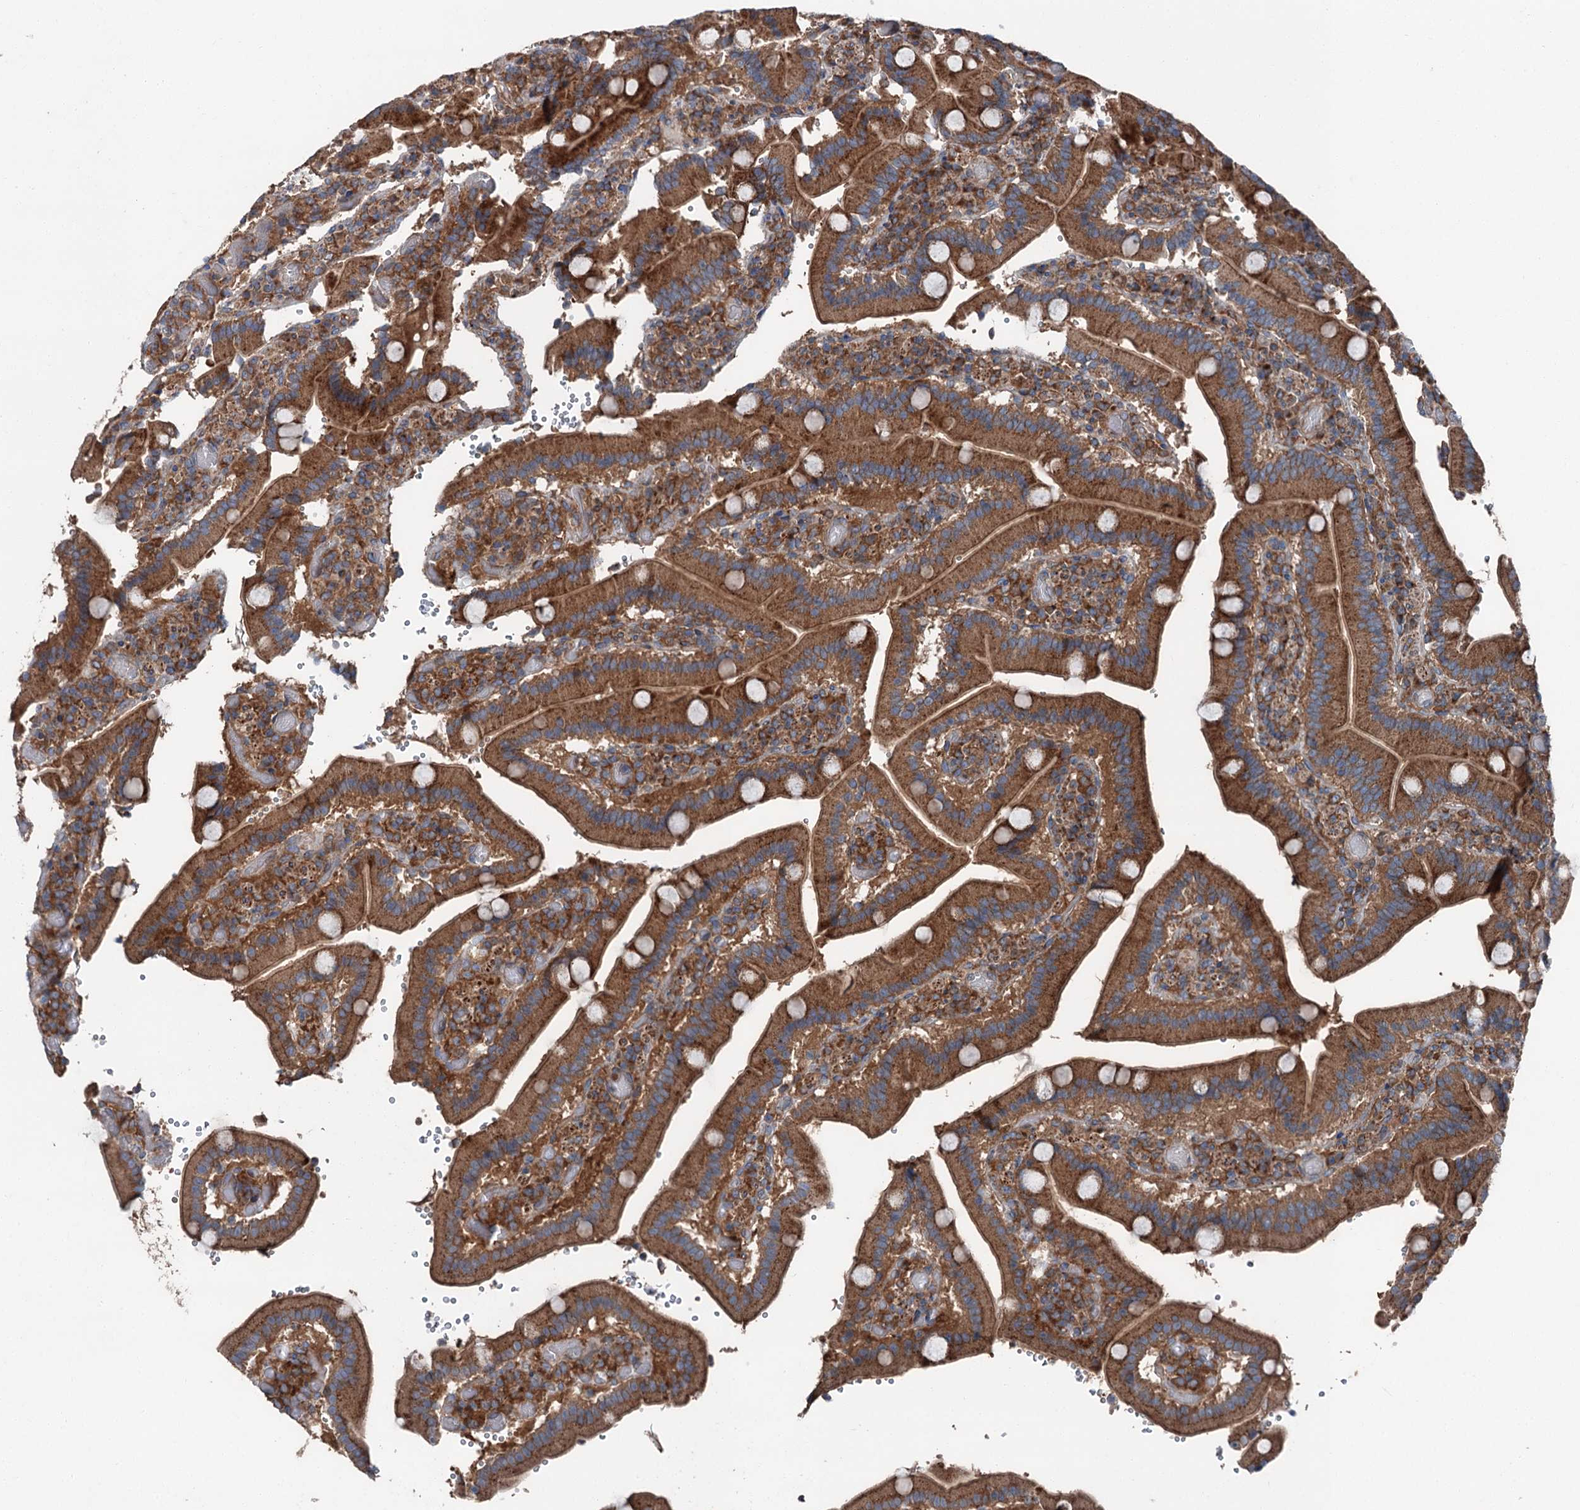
{"staining": {"intensity": "strong", "quantity": ">75%", "location": "cytoplasmic/membranous"}, "tissue": "duodenum", "cell_type": "Glandular cells", "image_type": "normal", "snomed": [{"axis": "morphology", "description": "Normal tissue, NOS"}, {"axis": "topography", "description": "Duodenum"}], "caption": "A high-resolution micrograph shows immunohistochemistry (IHC) staining of normal duodenum, which displays strong cytoplasmic/membranous expression in about >75% of glandular cells. The staining is performed using DAB brown chromogen to label protein expression. The nuclei are counter-stained blue using hematoxylin.", "gene": "RUFY1", "patient": {"sex": "female", "age": 62}}